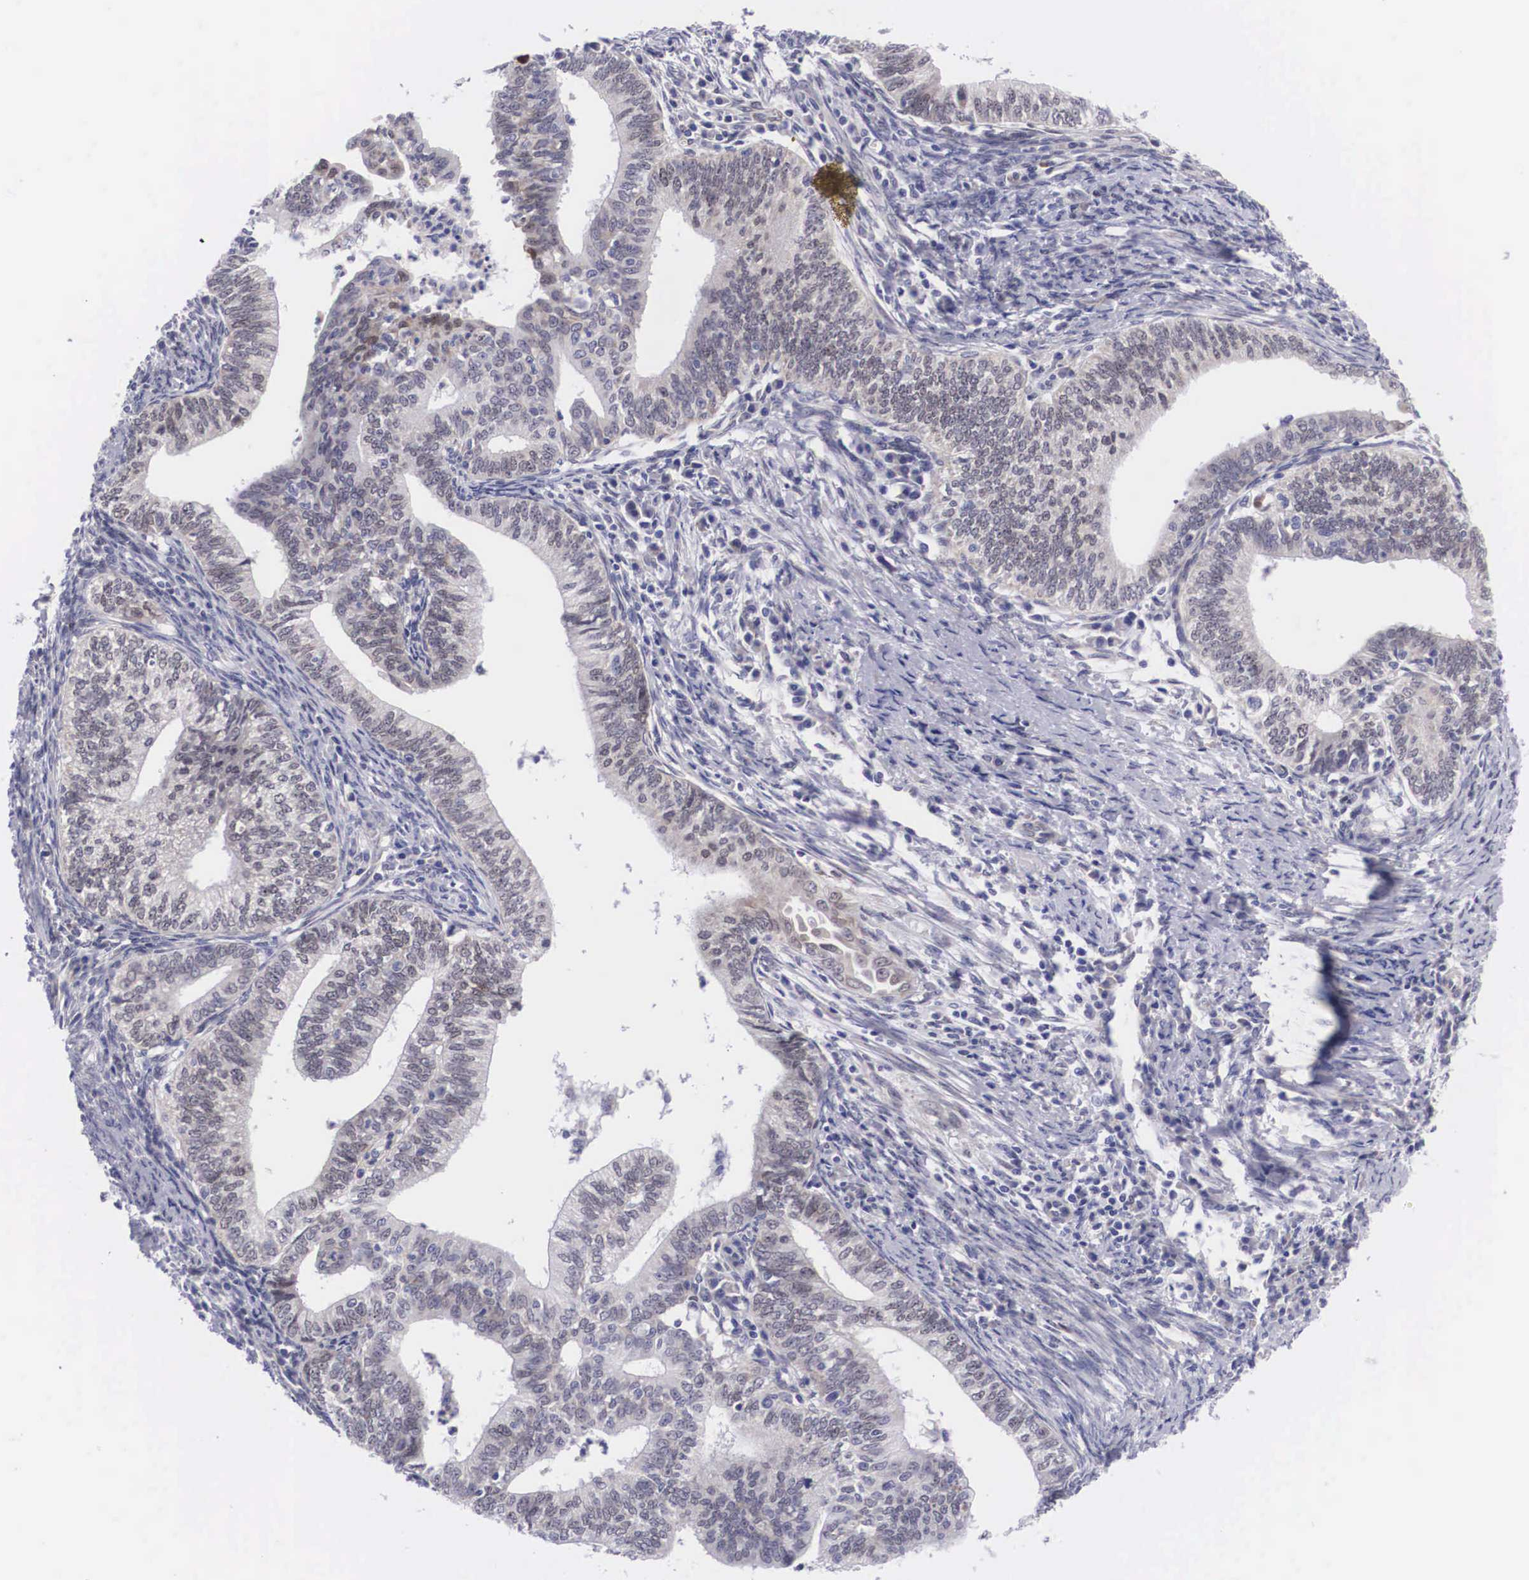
{"staining": {"intensity": "weak", "quantity": "25%-75%", "location": "cytoplasmic/membranous"}, "tissue": "endometrial cancer", "cell_type": "Tumor cells", "image_type": "cancer", "snomed": [{"axis": "morphology", "description": "Adenocarcinoma, NOS"}, {"axis": "topography", "description": "Endometrium"}], "caption": "Immunohistochemistry (IHC) (DAB) staining of endometrial adenocarcinoma exhibits weak cytoplasmic/membranous protein positivity in about 25%-75% of tumor cells.", "gene": "SOX11", "patient": {"sex": "female", "age": 66}}